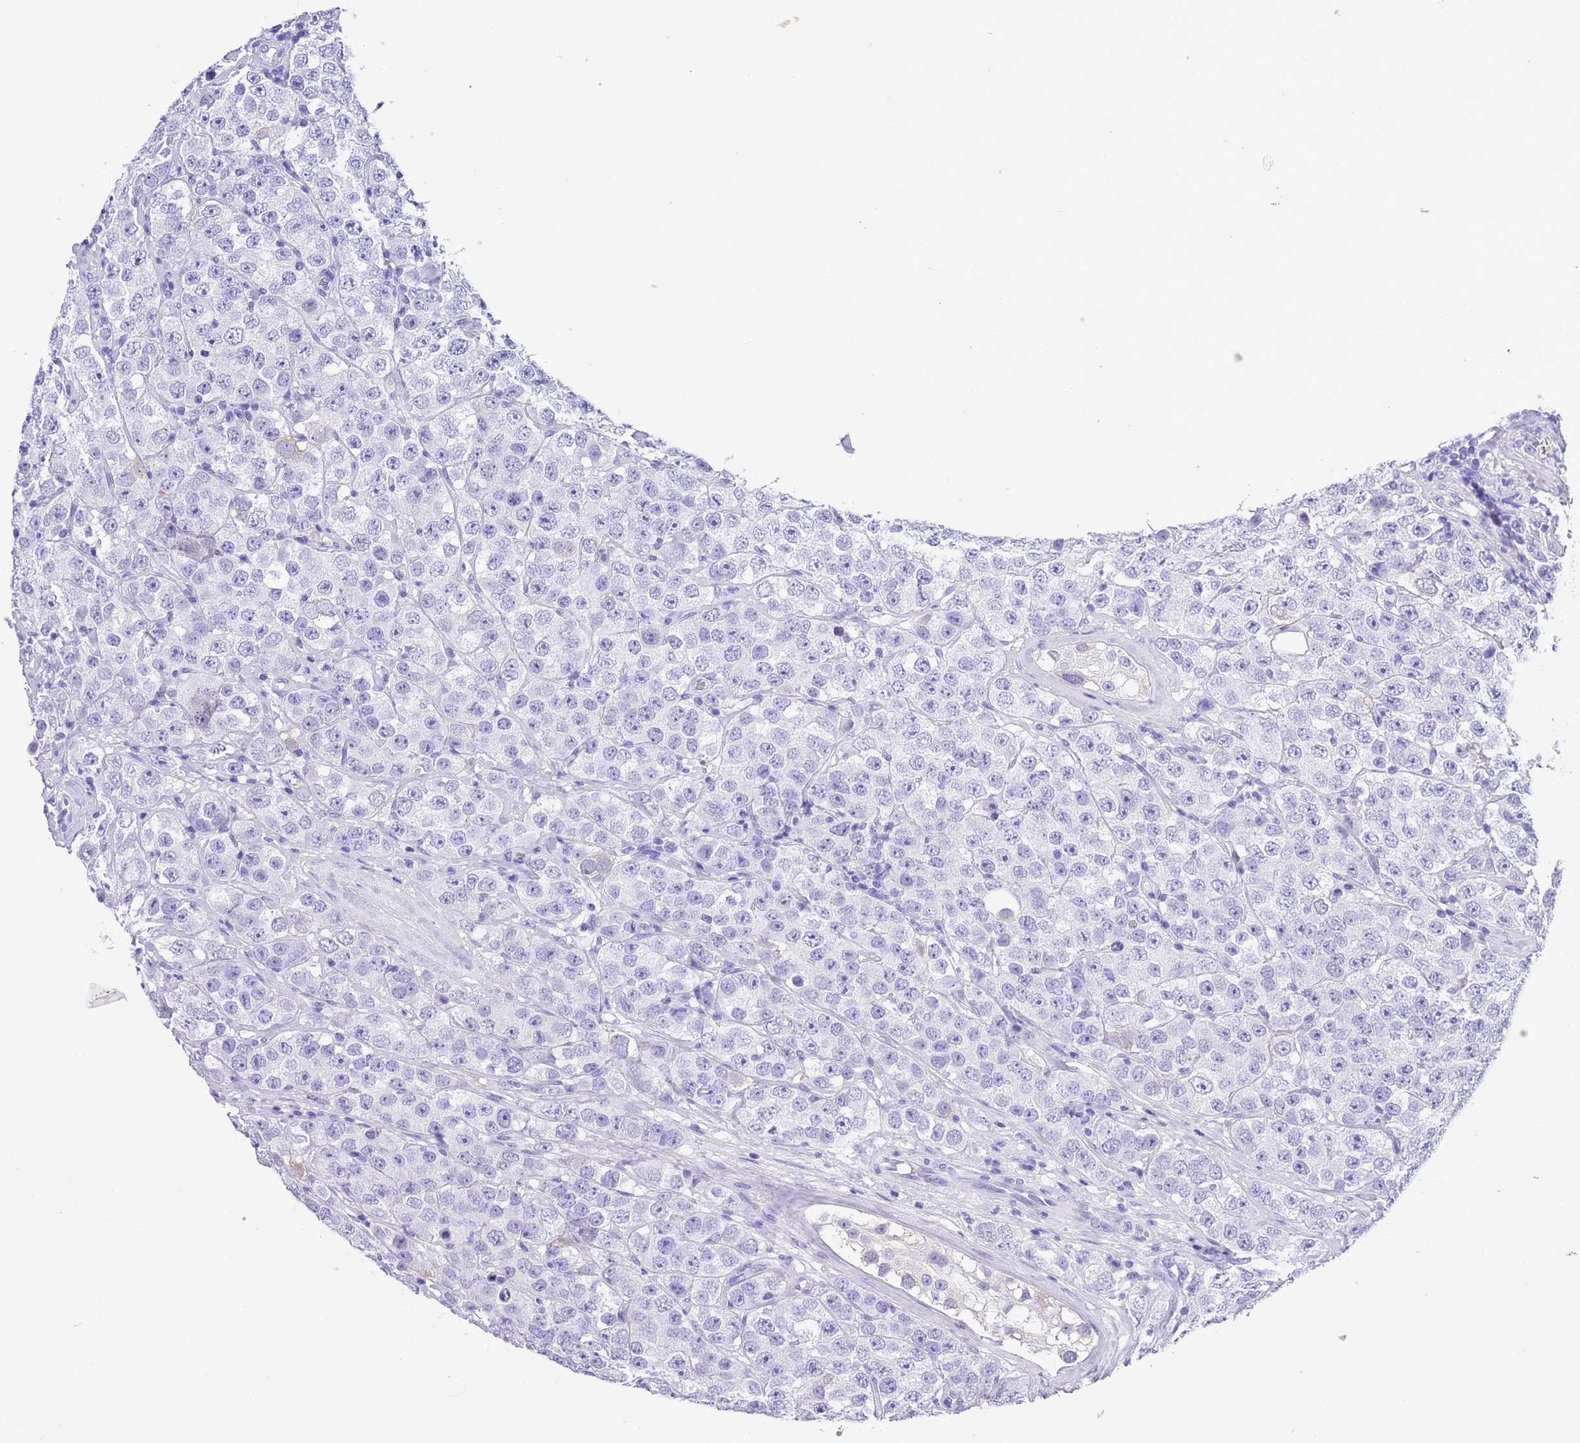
{"staining": {"intensity": "negative", "quantity": "none", "location": "none"}, "tissue": "testis cancer", "cell_type": "Tumor cells", "image_type": "cancer", "snomed": [{"axis": "morphology", "description": "Seminoma, NOS"}, {"axis": "topography", "description": "Testis"}], "caption": "This is an immunohistochemistry (IHC) histopathology image of human testis cancer (seminoma). There is no staining in tumor cells.", "gene": "TMEM185B", "patient": {"sex": "male", "age": 28}}